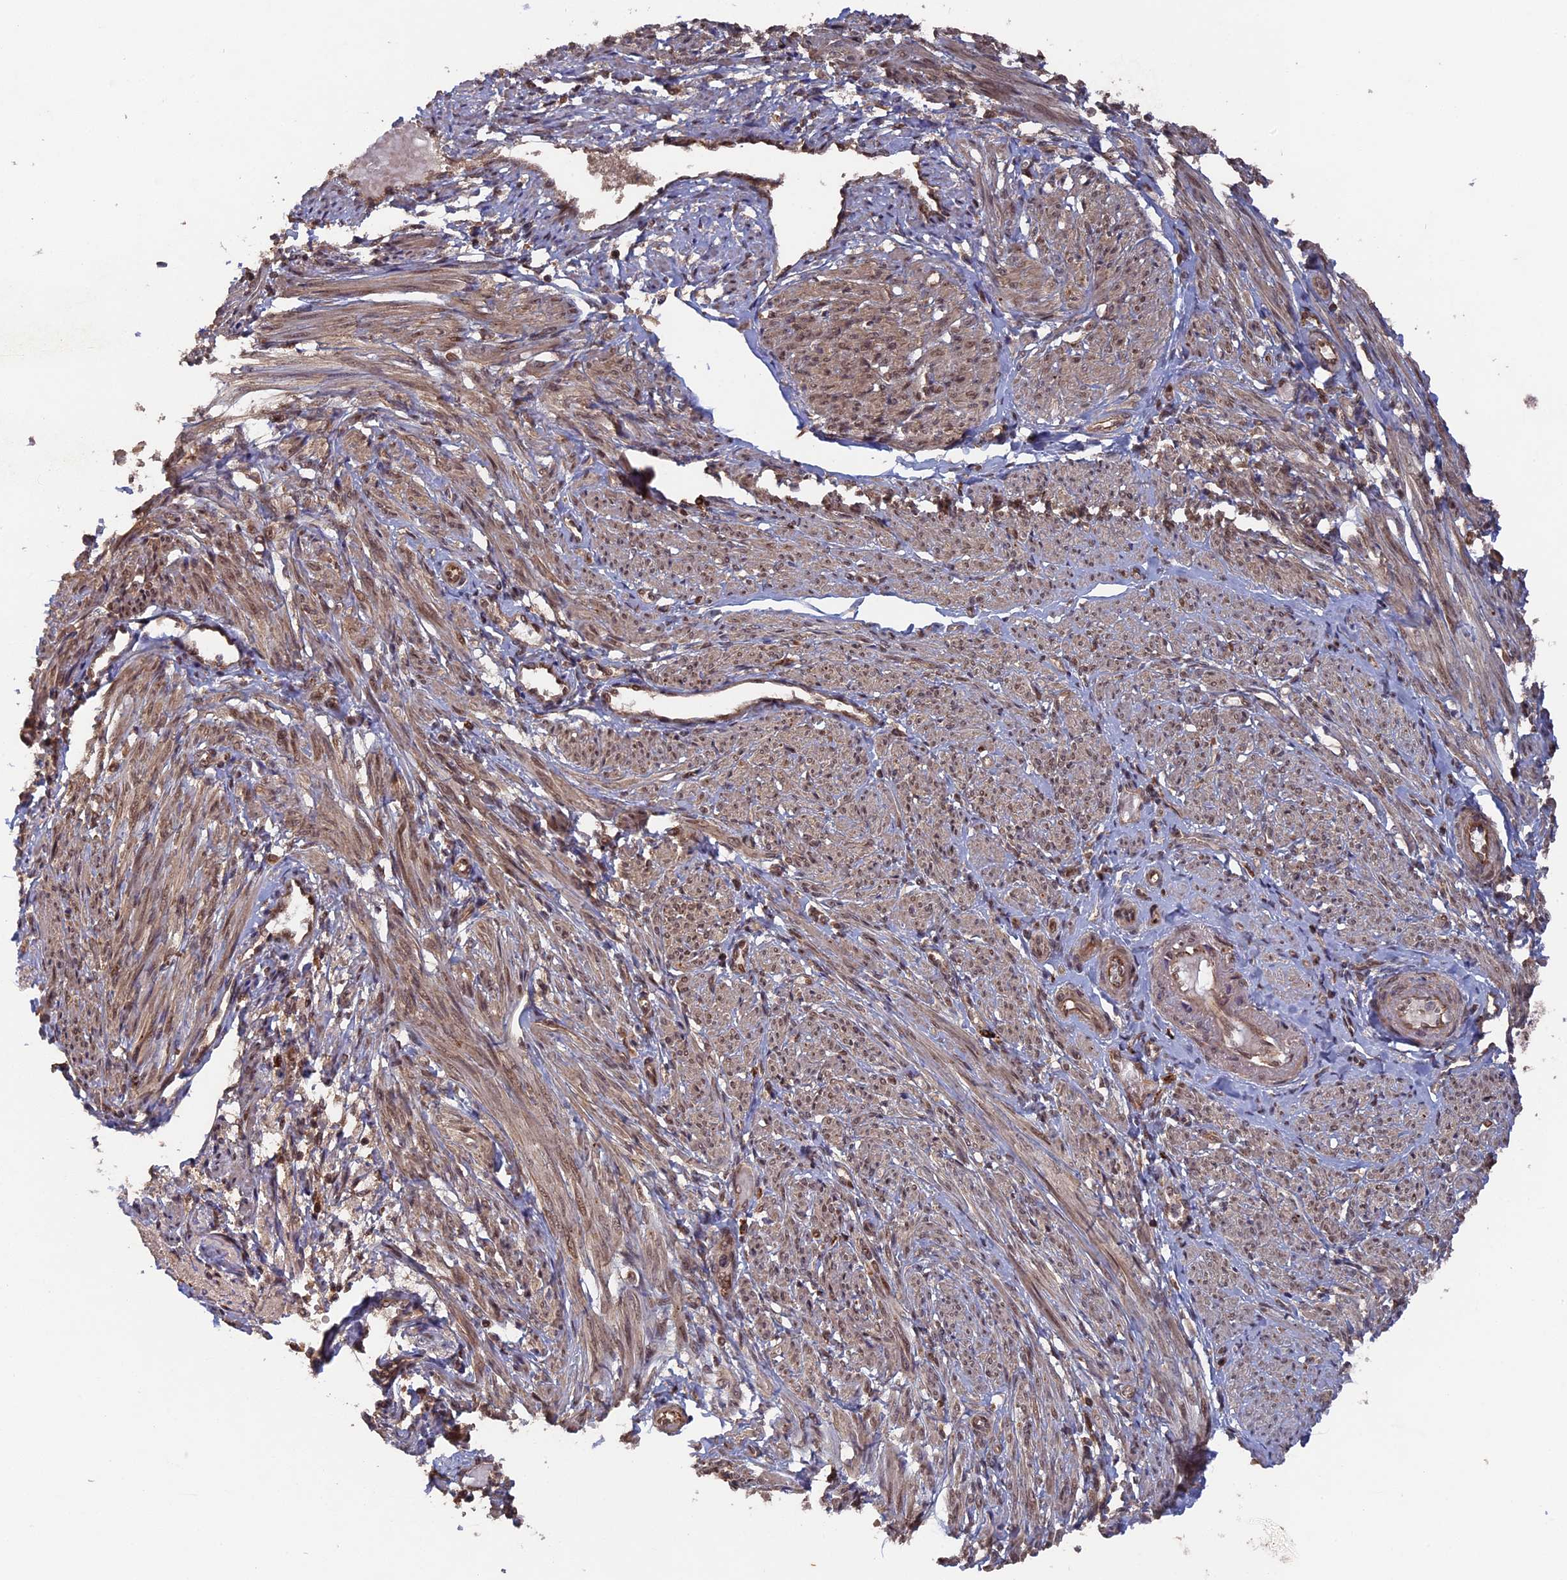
{"staining": {"intensity": "moderate", "quantity": "25%-75%", "location": "cytoplasmic/membranous,nuclear"}, "tissue": "smooth muscle", "cell_type": "Smooth muscle cells", "image_type": "normal", "snomed": [{"axis": "morphology", "description": "Normal tissue, NOS"}, {"axis": "topography", "description": "Smooth muscle"}], "caption": "Brown immunohistochemical staining in unremarkable smooth muscle exhibits moderate cytoplasmic/membranous,nuclear staining in approximately 25%-75% of smooth muscle cells. Nuclei are stained in blue.", "gene": "TELO2", "patient": {"sex": "female", "age": 39}}